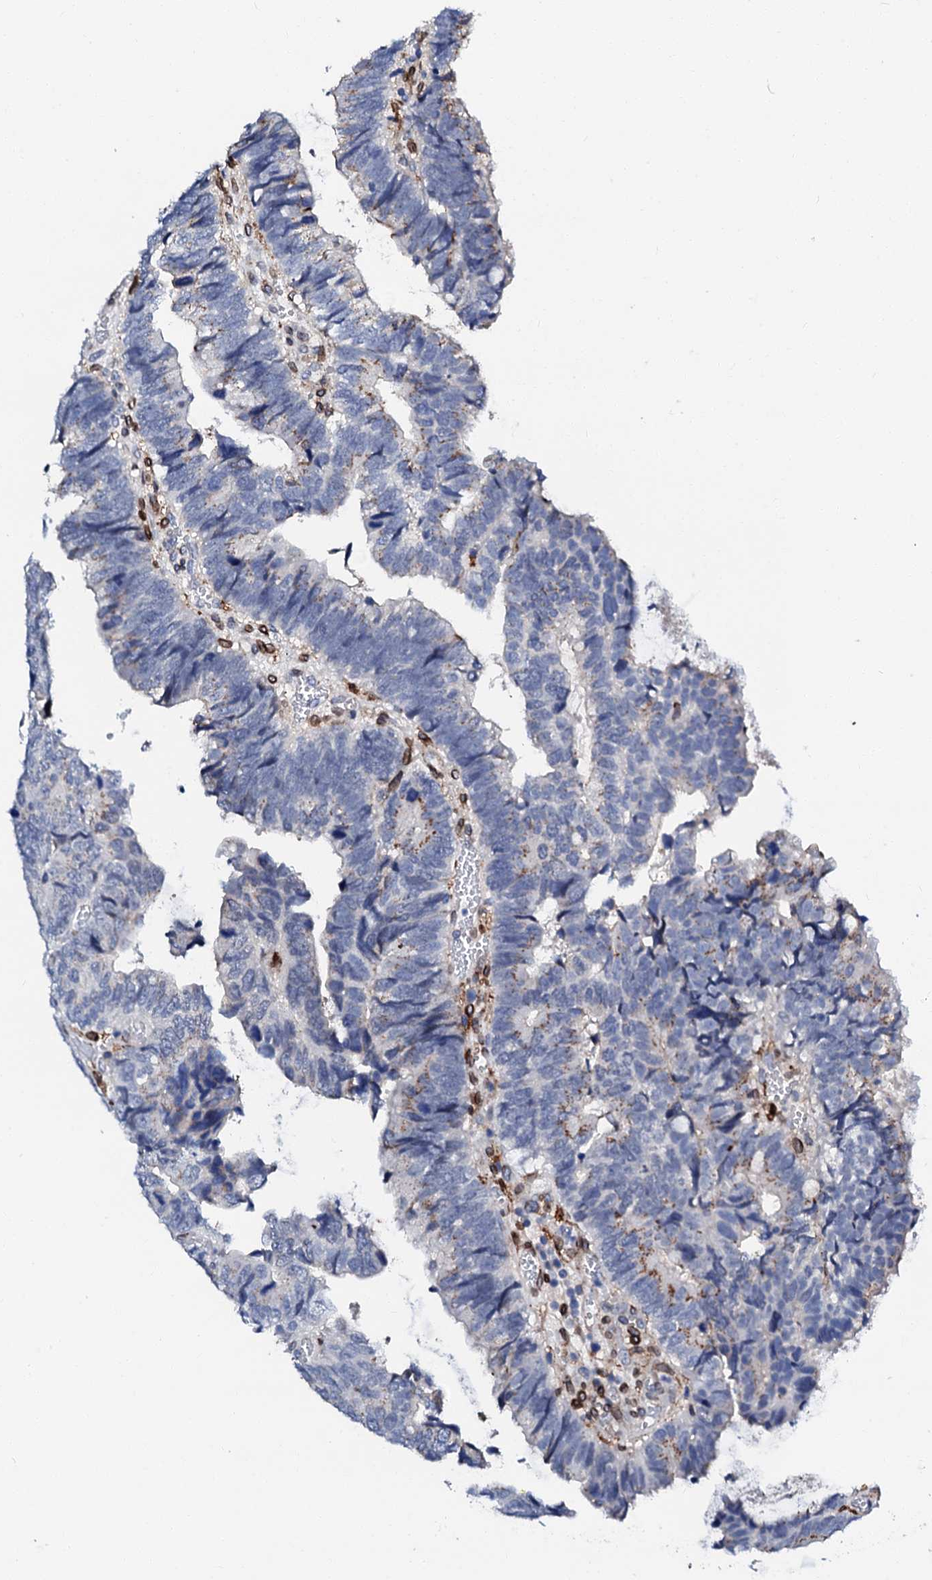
{"staining": {"intensity": "negative", "quantity": "none", "location": "none"}, "tissue": "colorectal cancer", "cell_type": "Tumor cells", "image_type": "cancer", "snomed": [{"axis": "morphology", "description": "Adenocarcinoma, NOS"}, {"axis": "topography", "description": "Colon"}], "caption": "The histopathology image displays no significant staining in tumor cells of colorectal cancer.", "gene": "MED13L", "patient": {"sex": "female", "age": 67}}